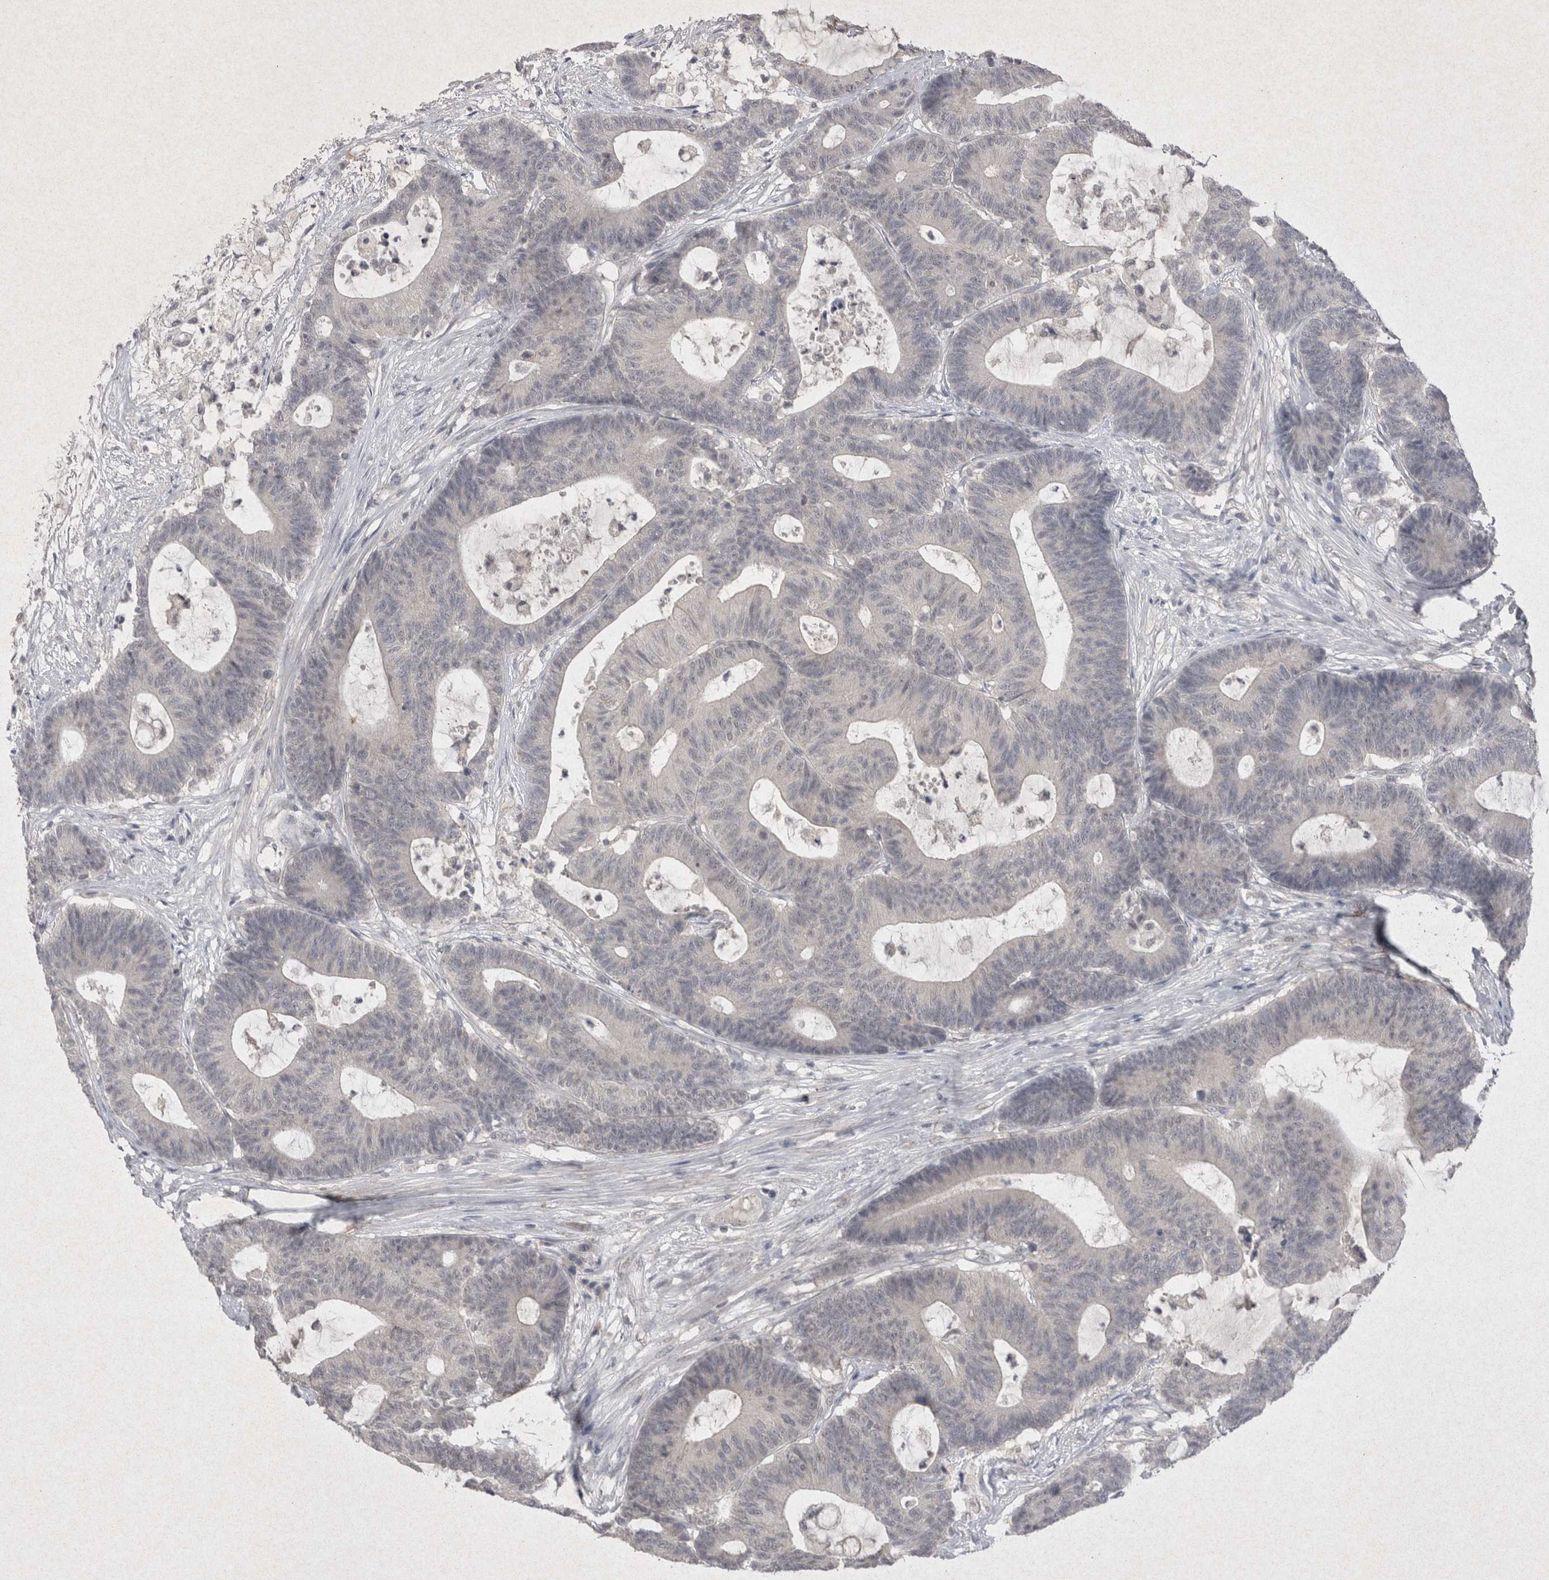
{"staining": {"intensity": "negative", "quantity": "none", "location": "none"}, "tissue": "colorectal cancer", "cell_type": "Tumor cells", "image_type": "cancer", "snomed": [{"axis": "morphology", "description": "Adenocarcinoma, NOS"}, {"axis": "topography", "description": "Colon"}], "caption": "Immunohistochemistry (IHC) micrograph of human colorectal adenocarcinoma stained for a protein (brown), which shows no expression in tumor cells.", "gene": "LYVE1", "patient": {"sex": "female", "age": 84}}